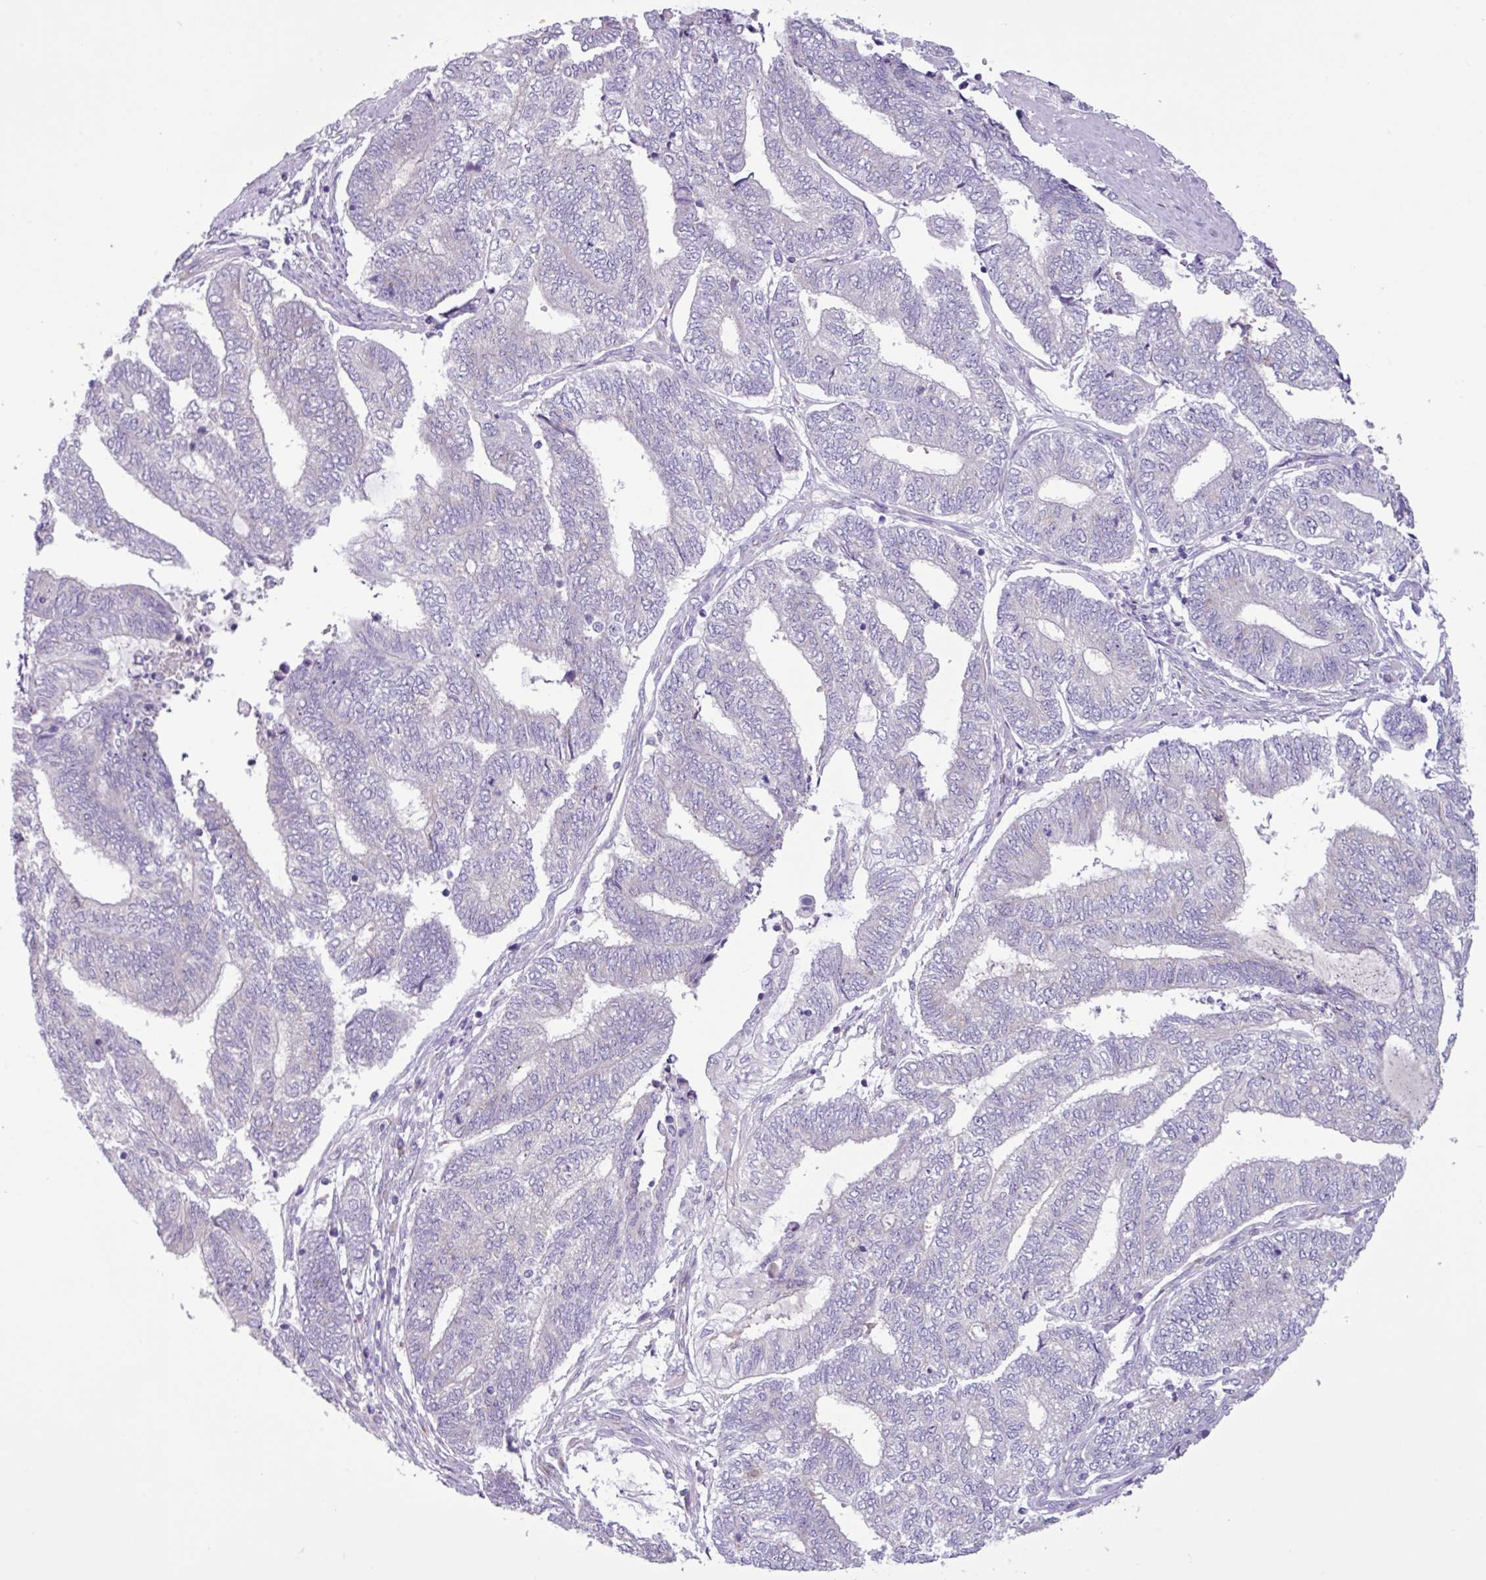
{"staining": {"intensity": "negative", "quantity": "none", "location": "none"}, "tissue": "endometrial cancer", "cell_type": "Tumor cells", "image_type": "cancer", "snomed": [{"axis": "morphology", "description": "Adenocarcinoma, NOS"}, {"axis": "topography", "description": "Uterus"}, {"axis": "topography", "description": "Endometrium"}], "caption": "IHC of endometrial cancer displays no positivity in tumor cells.", "gene": "STIMATE", "patient": {"sex": "female", "age": 70}}